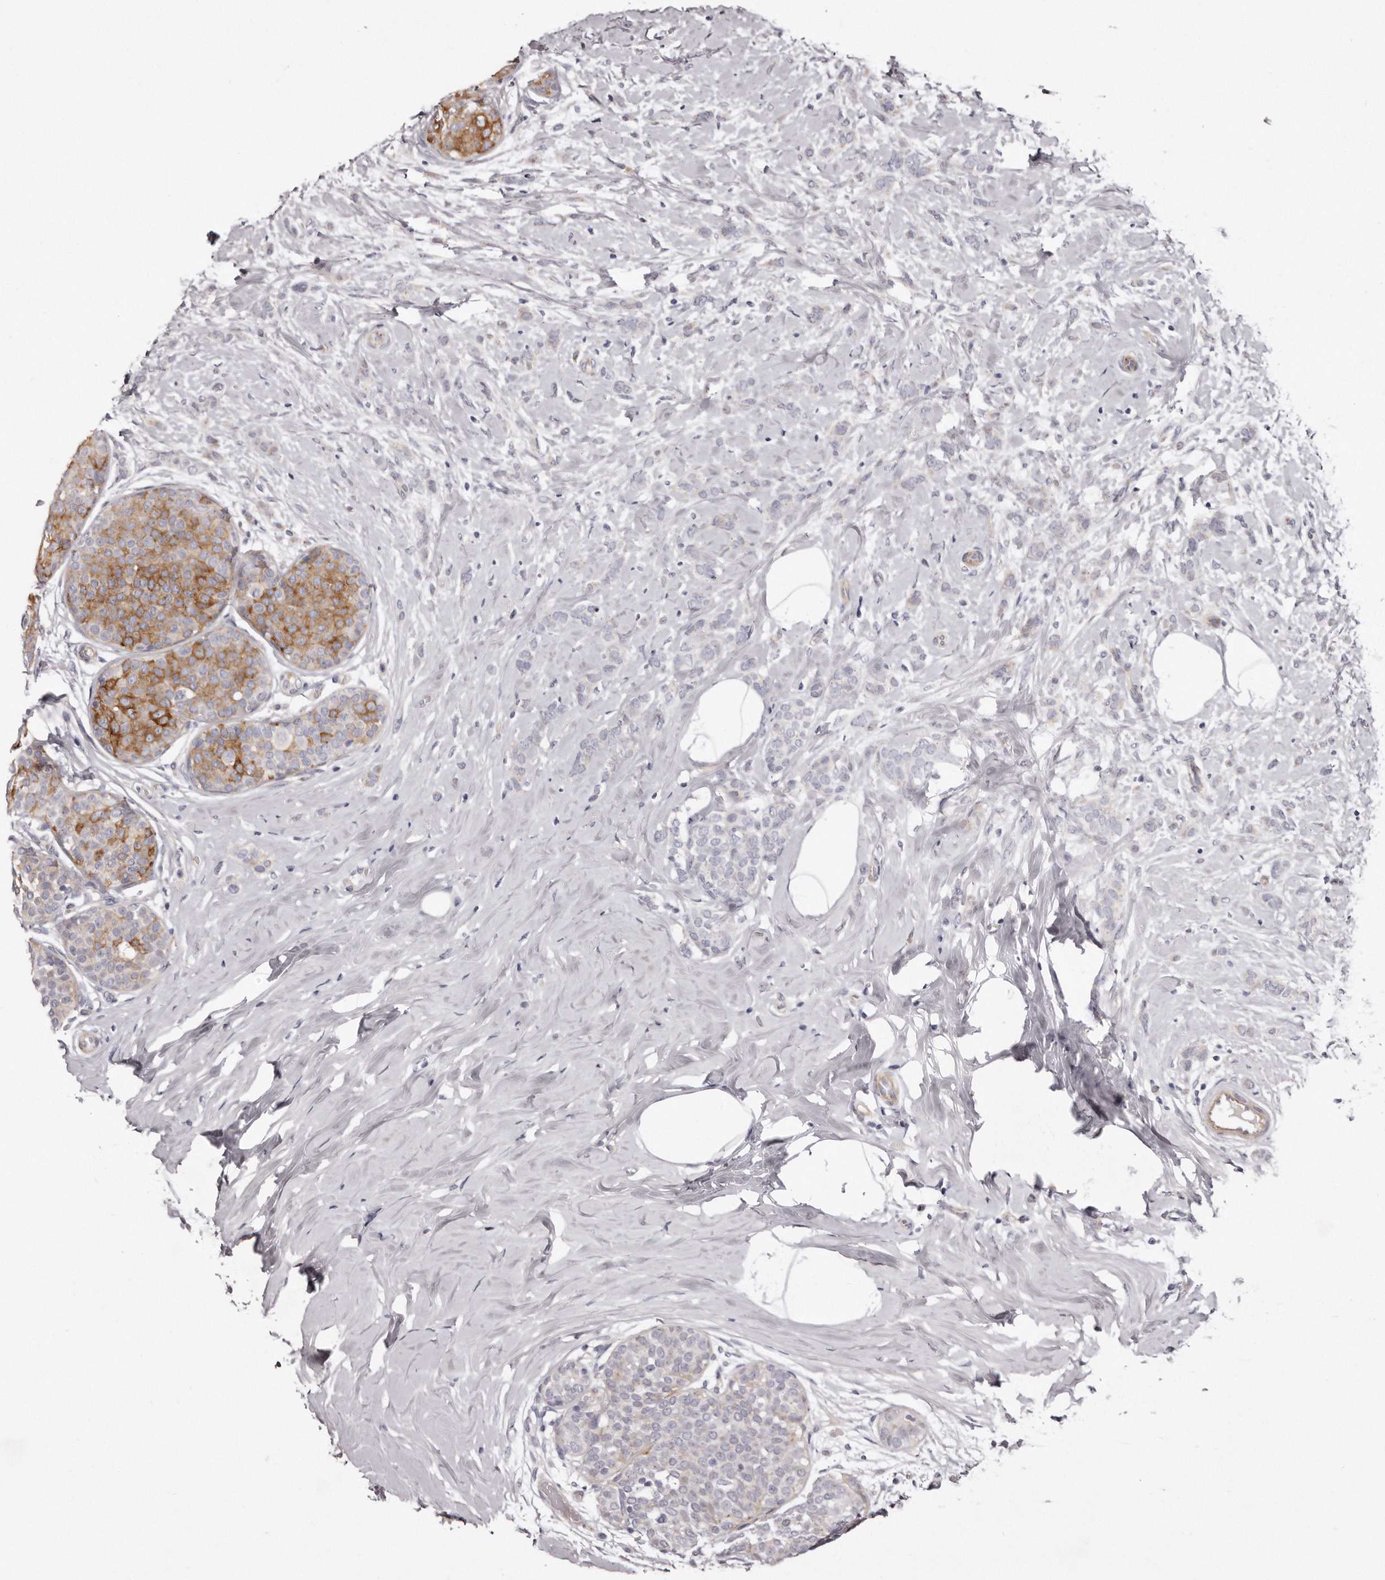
{"staining": {"intensity": "negative", "quantity": "none", "location": "none"}, "tissue": "breast cancer", "cell_type": "Tumor cells", "image_type": "cancer", "snomed": [{"axis": "morphology", "description": "Lobular carcinoma, in situ"}, {"axis": "morphology", "description": "Lobular carcinoma"}, {"axis": "topography", "description": "Breast"}], "caption": "A histopathology image of breast cancer (lobular carcinoma) stained for a protein exhibits no brown staining in tumor cells.", "gene": "PEG10", "patient": {"sex": "female", "age": 41}}